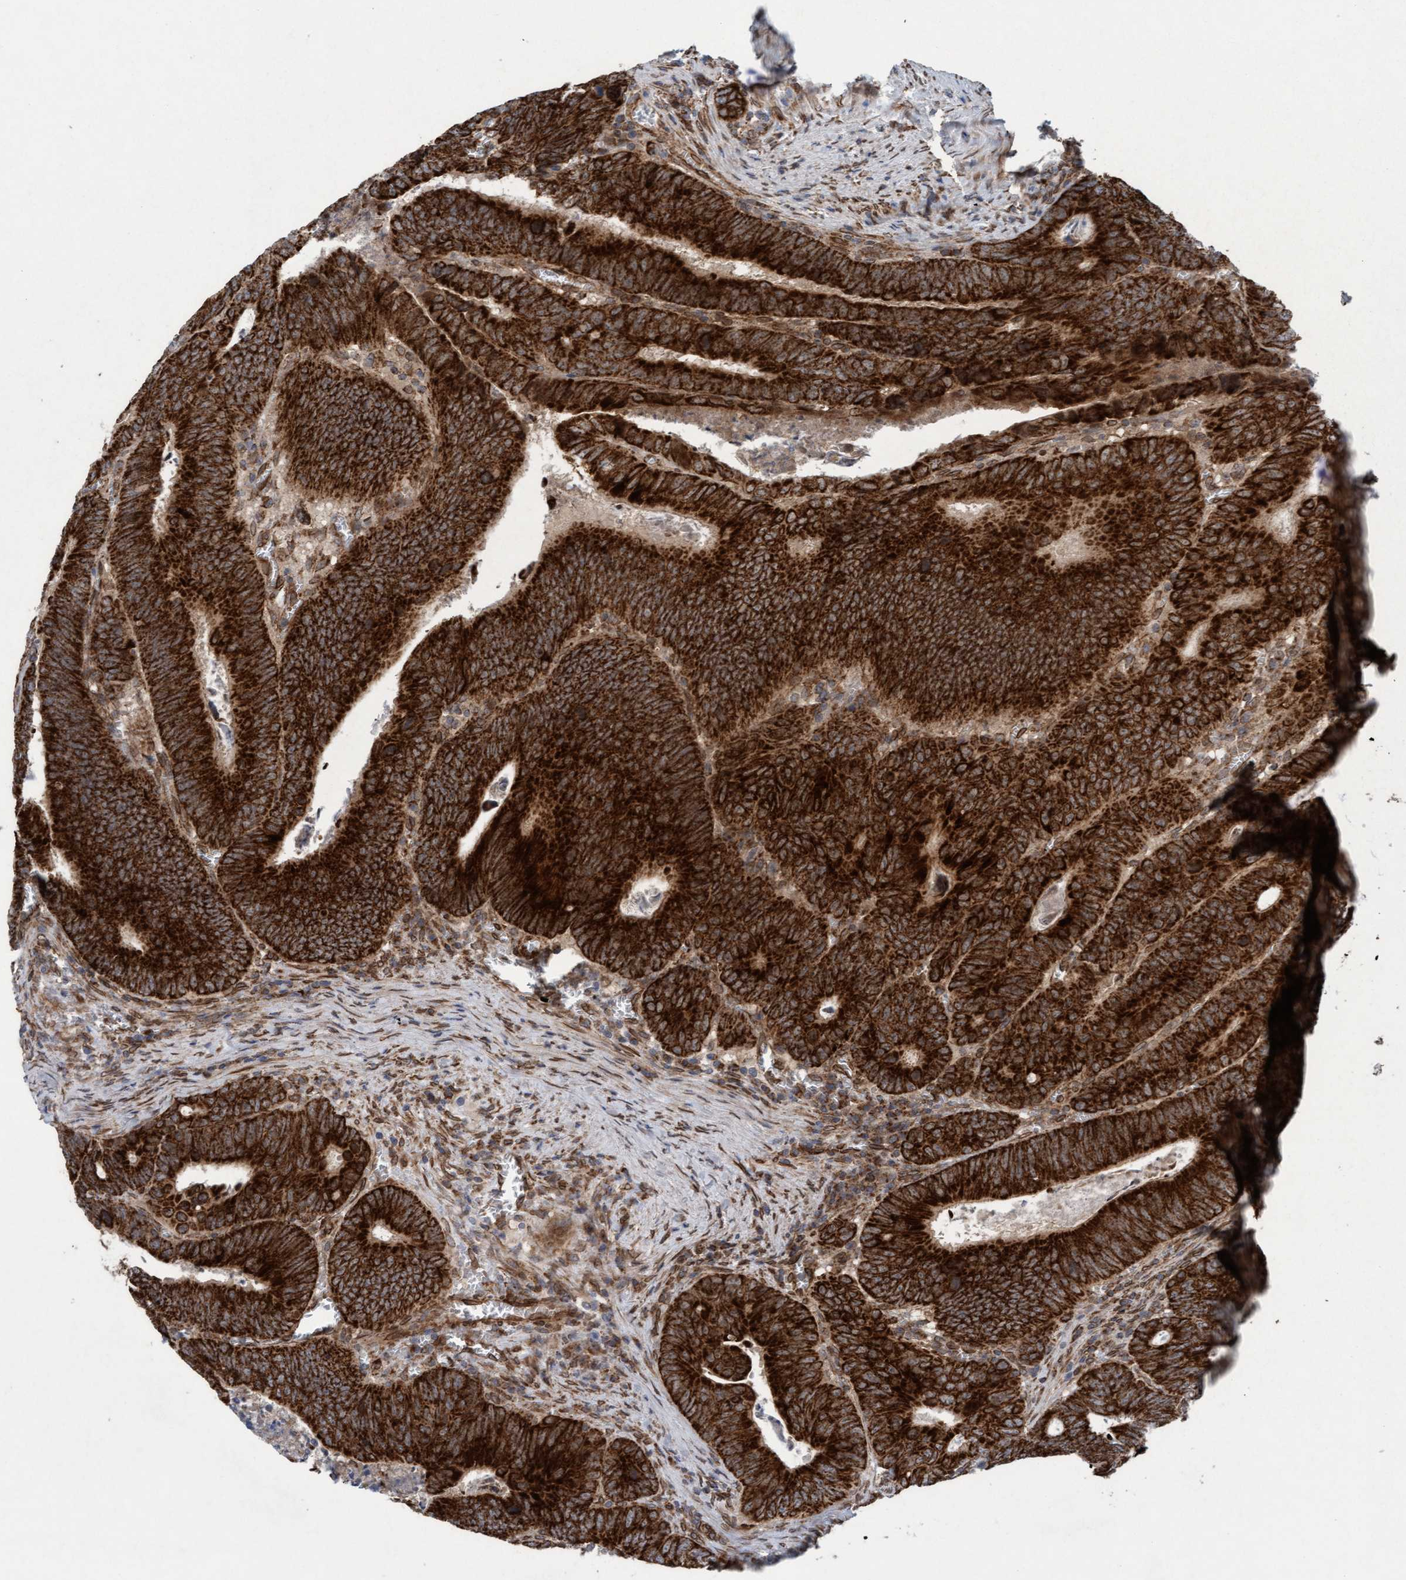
{"staining": {"intensity": "strong", "quantity": ">75%", "location": "cytoplasmic/membranous"}, "tissue": "colorectal cancer", "cell_type": "Tumor cells", "image_type": "cancer", "snomed": [{"axis": "morphology", "description": "Inflammation, NOS"}, {"axis": "morphology", "description": "Adenocarcinoma, NOS"}, {"axis": "topography", "description": "Colon"}], "caption": "Protein staining of colorectal cancer (adenocarcinoma) tissue displays strong cytoplasmic/membranous staining in approximately >75% of tumor cells. Nuclei are stained in blue.", "gene": "MRPS23", "patient": {"sex": "male", "age": 72}}